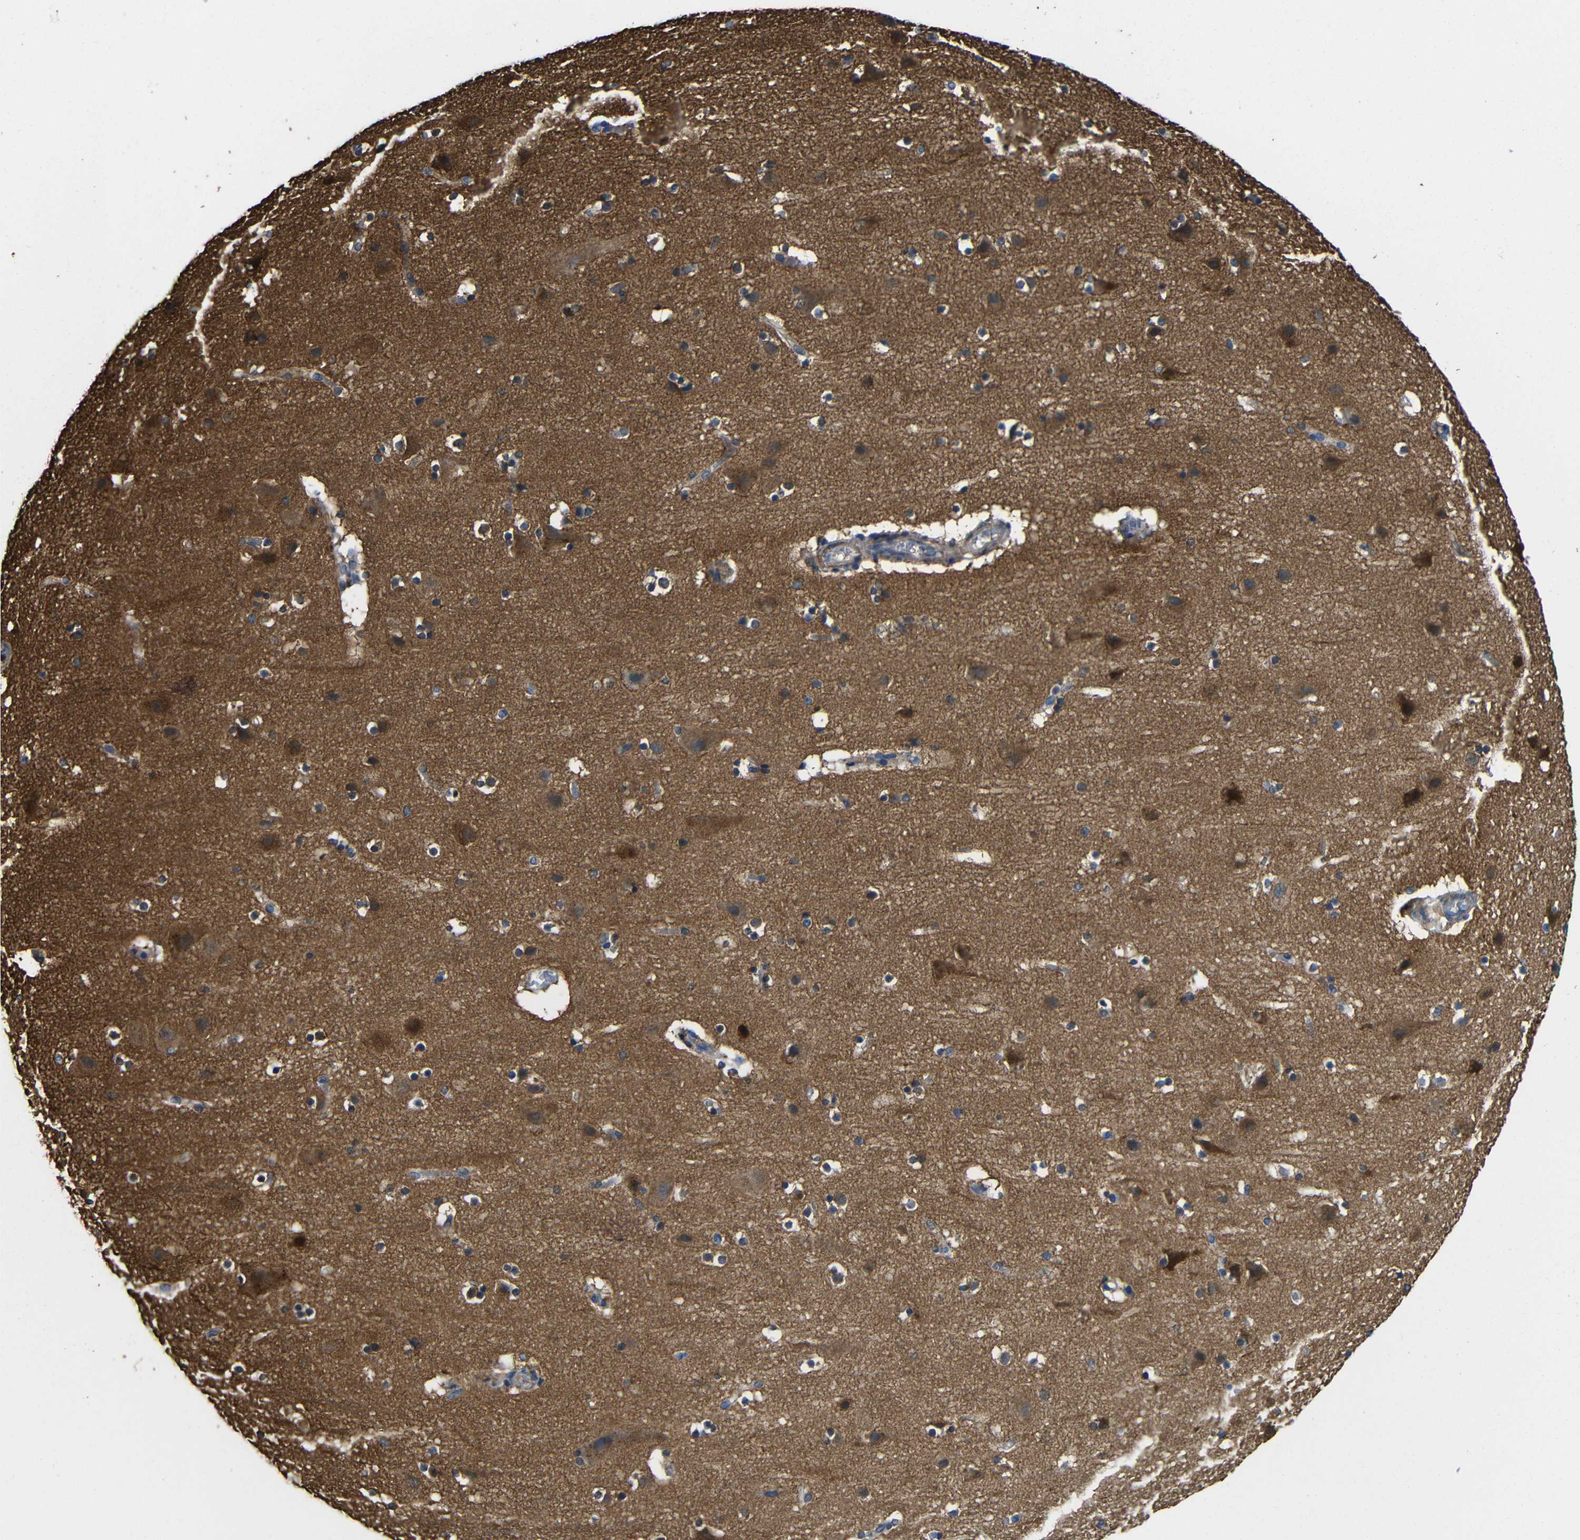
{"staining": {"intensity": "weak", "quantity": ">75%", "location": "cytoplasmic/membranous"}, "tissue": "cerebral cortex", "cell_type": "Endothelial cells", "image_type": "normal", "snomed": [{"axis": "morphology", "description": "Normal tissue, NOS"}, {"axis": "topography", "description": "Cerebral cortex"}], "caption": "Cerebral cortex stained for a protein (brown) exhibits weak cytoplasmic/membranous positive staining in approximately >75% of endothelial cells.", "gene": "GDI1", "patient": {"sex": "male", "age": 45}}